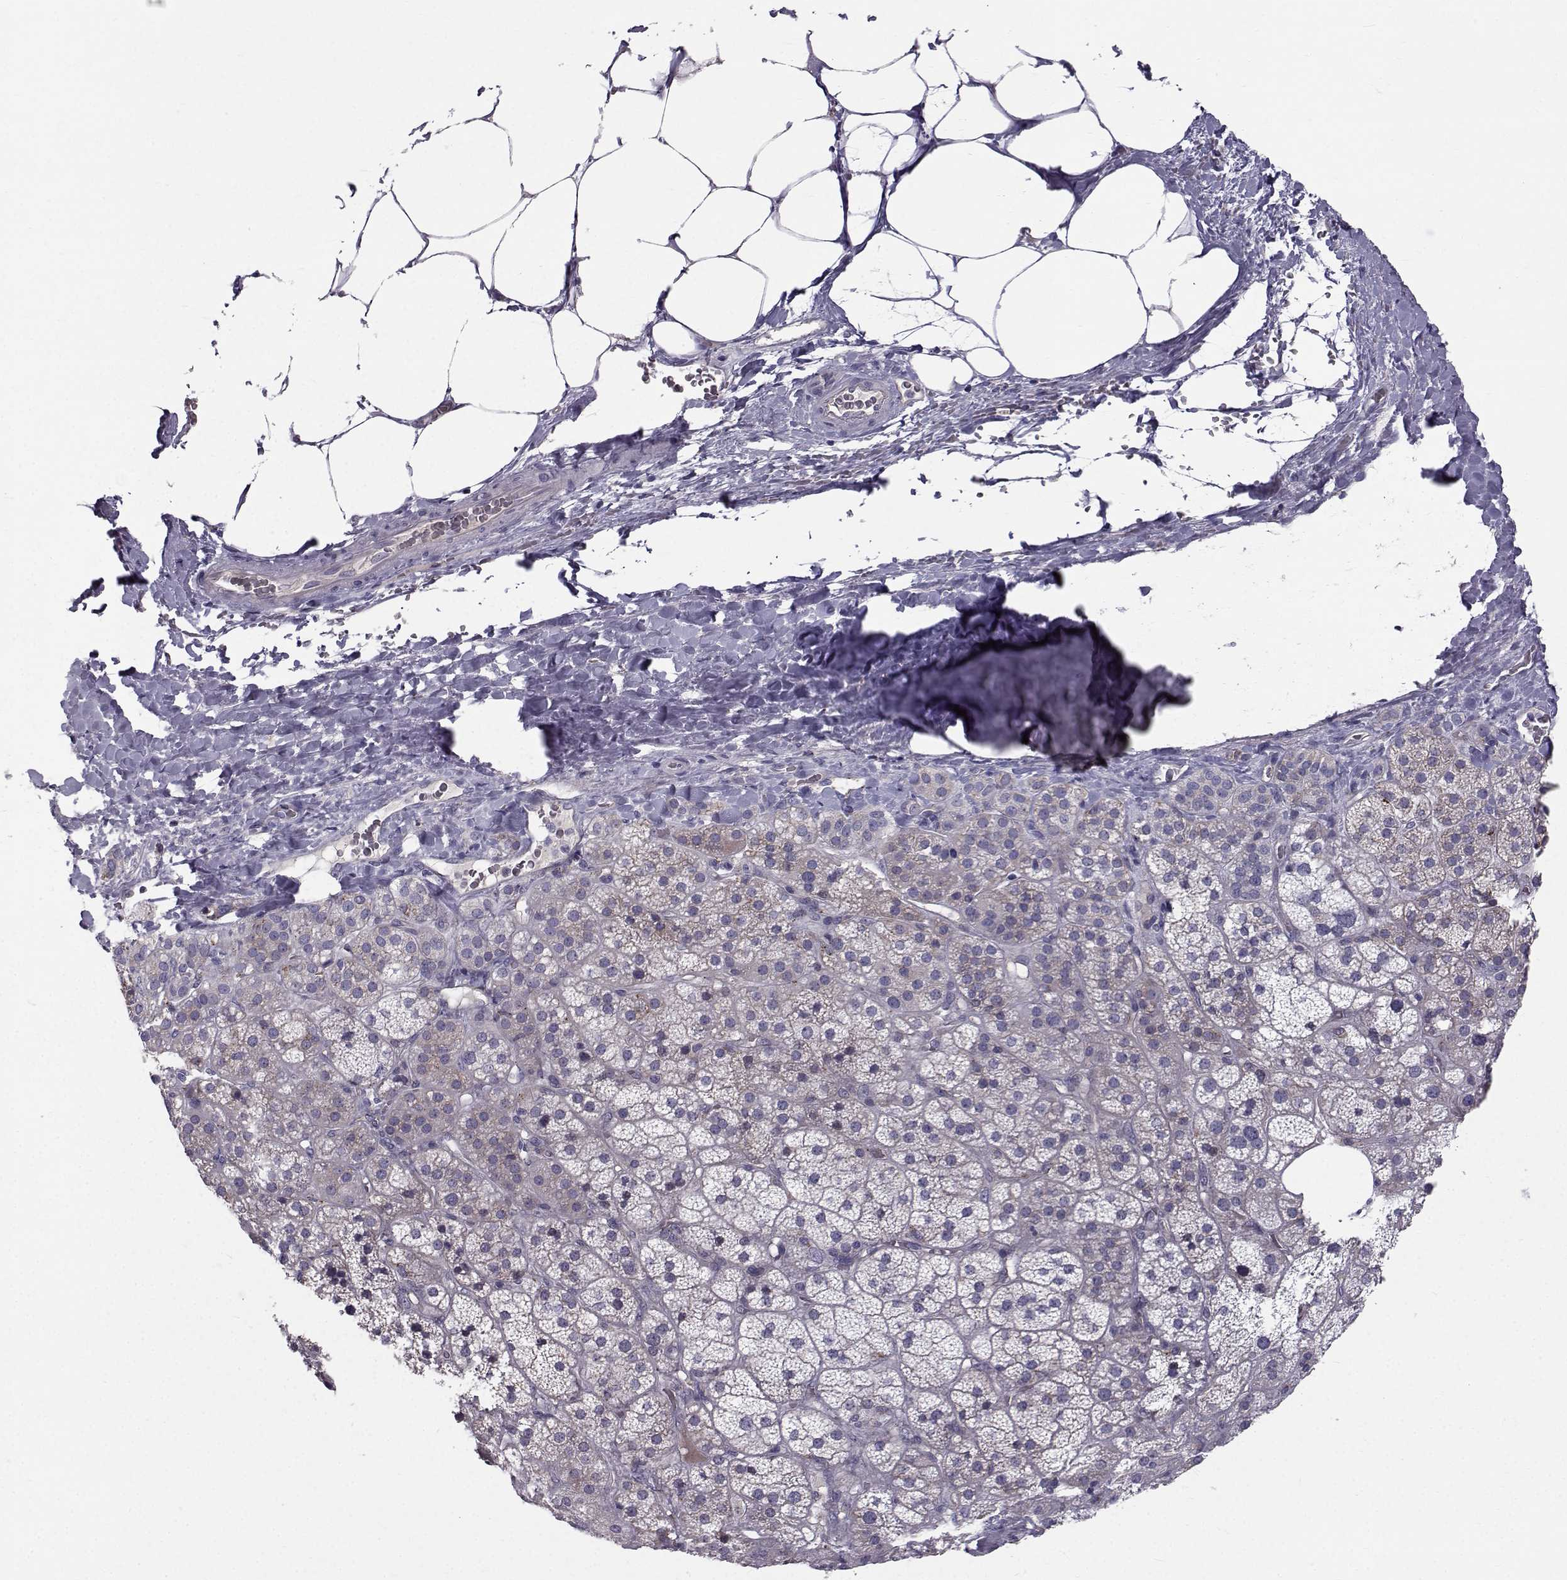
{"staining": {"intensity": "weak", "quantity": "<25%", "location": "cytoplasmic/membranous"}, "tissue": "adrenal gland", "cell_type": "Glandular cells", "image_type": "normal", "snomed": [{"axis": "morphology", "description": "Normal tissue, NOS"}, {"axis": "topography", "description": "Adrenal gland"}], "caption": "DAB immunohistochemical staining of benign human adrenal gland reveals no significant staining in glandular cells. (Brightfield microscopy of DAB IHC at high magnification).", "gene": "CALCR", "patient": {"sex": "male", "age": 57}}